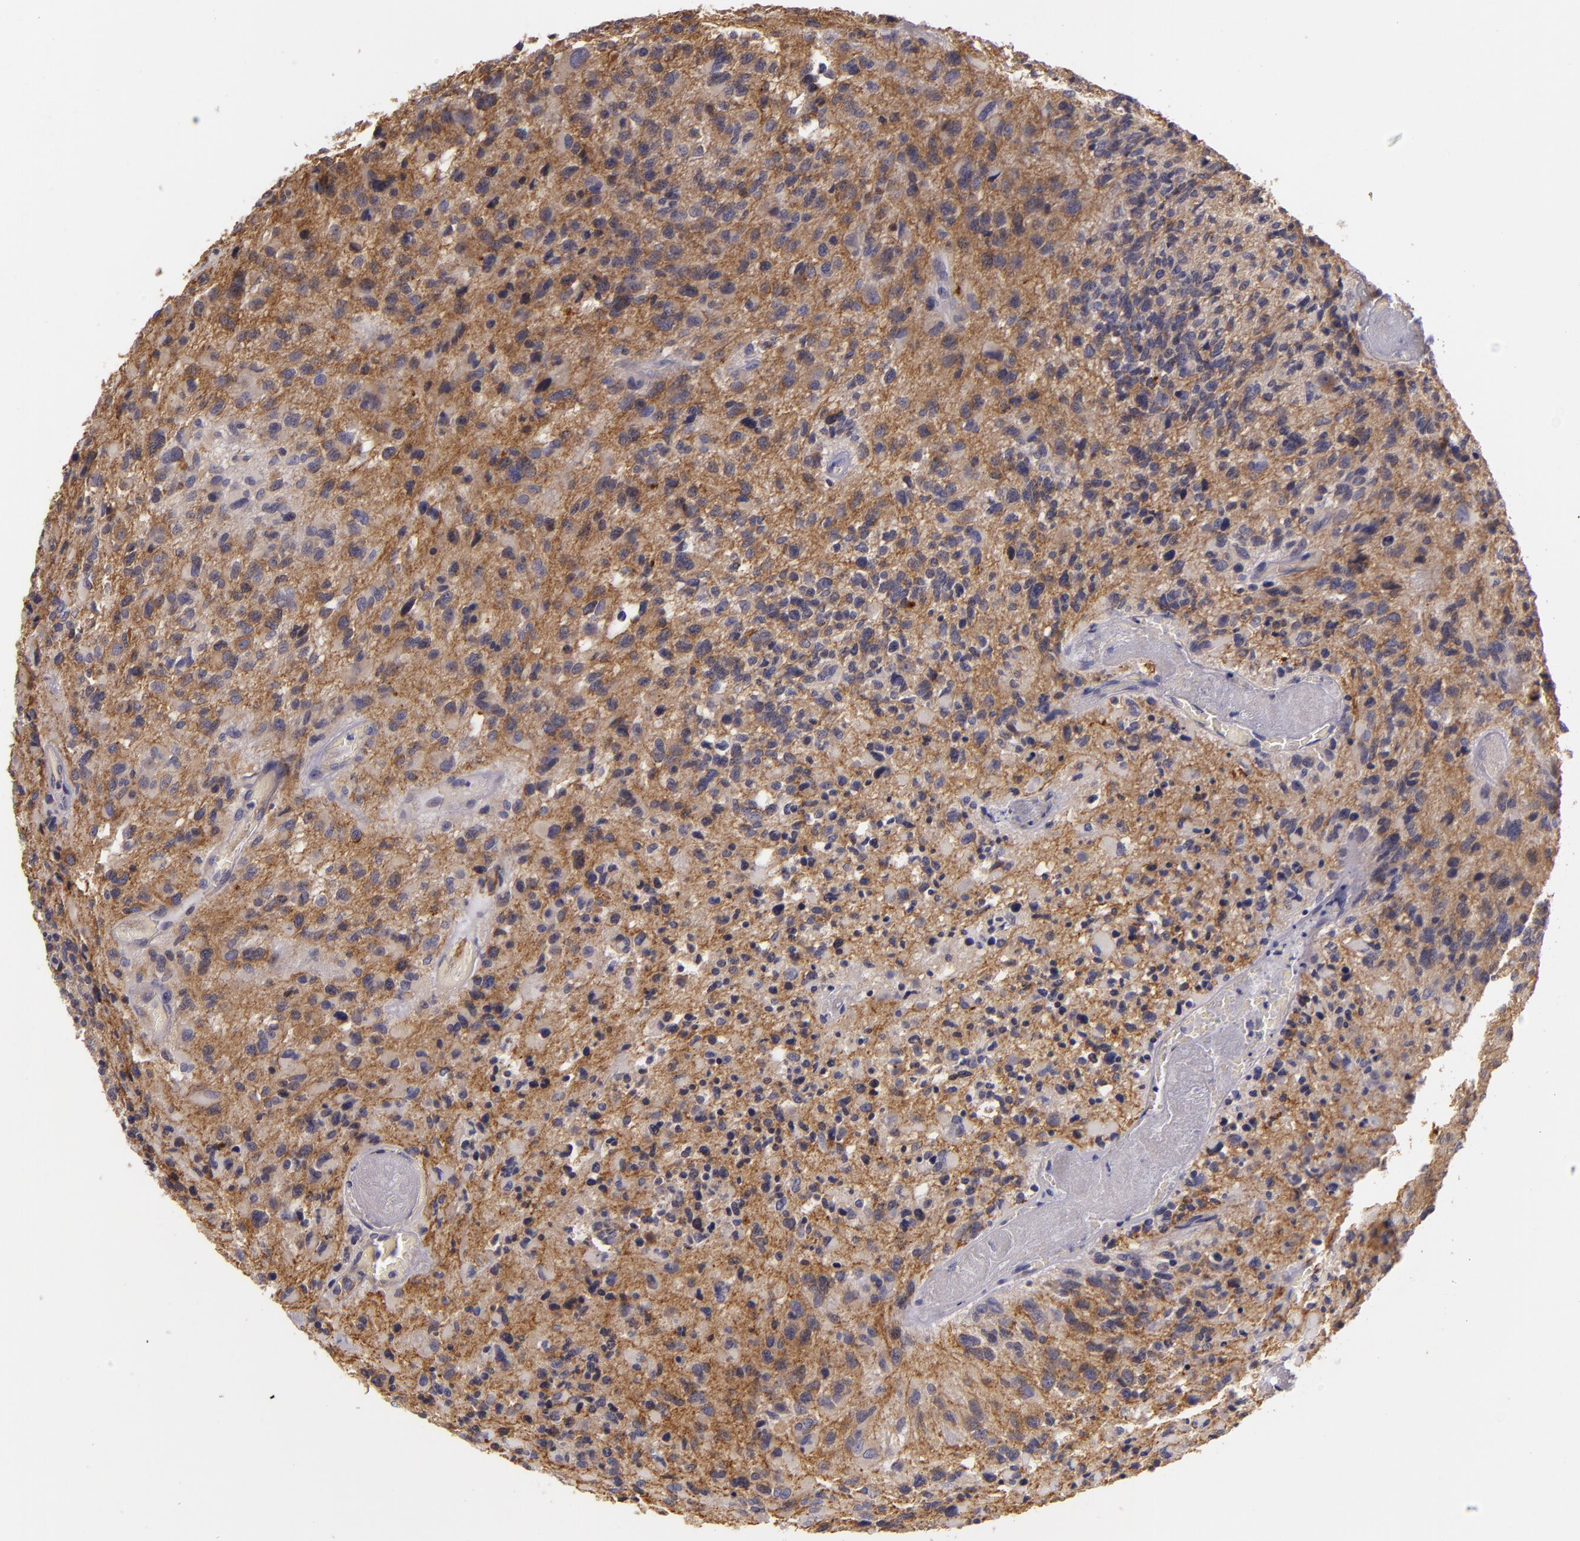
{"staining": {"intensity": "moderate", "quantity": "25%-75%", "location": "cytoplasmic/membranous"}, "tissue": "glioma", "cell_type": "Tumor cells", "image_type": "cancer", "snomed": [{"axis": "morphology", "description": "Glioma, malignant, High grade"}, {"axis": "topography", "description": "Brain"}], "caption": "Glioma was stained to show a protein in brown. There is medium levels of moderate cytoplasmic/membranous expression in approximately 25%-75% of tumor cells. (brown staining indicates protein expression, while blue staining denotes nuclei).", "gene": "RALGAPA1", "patient": {"sex": "male", "age": 69}}